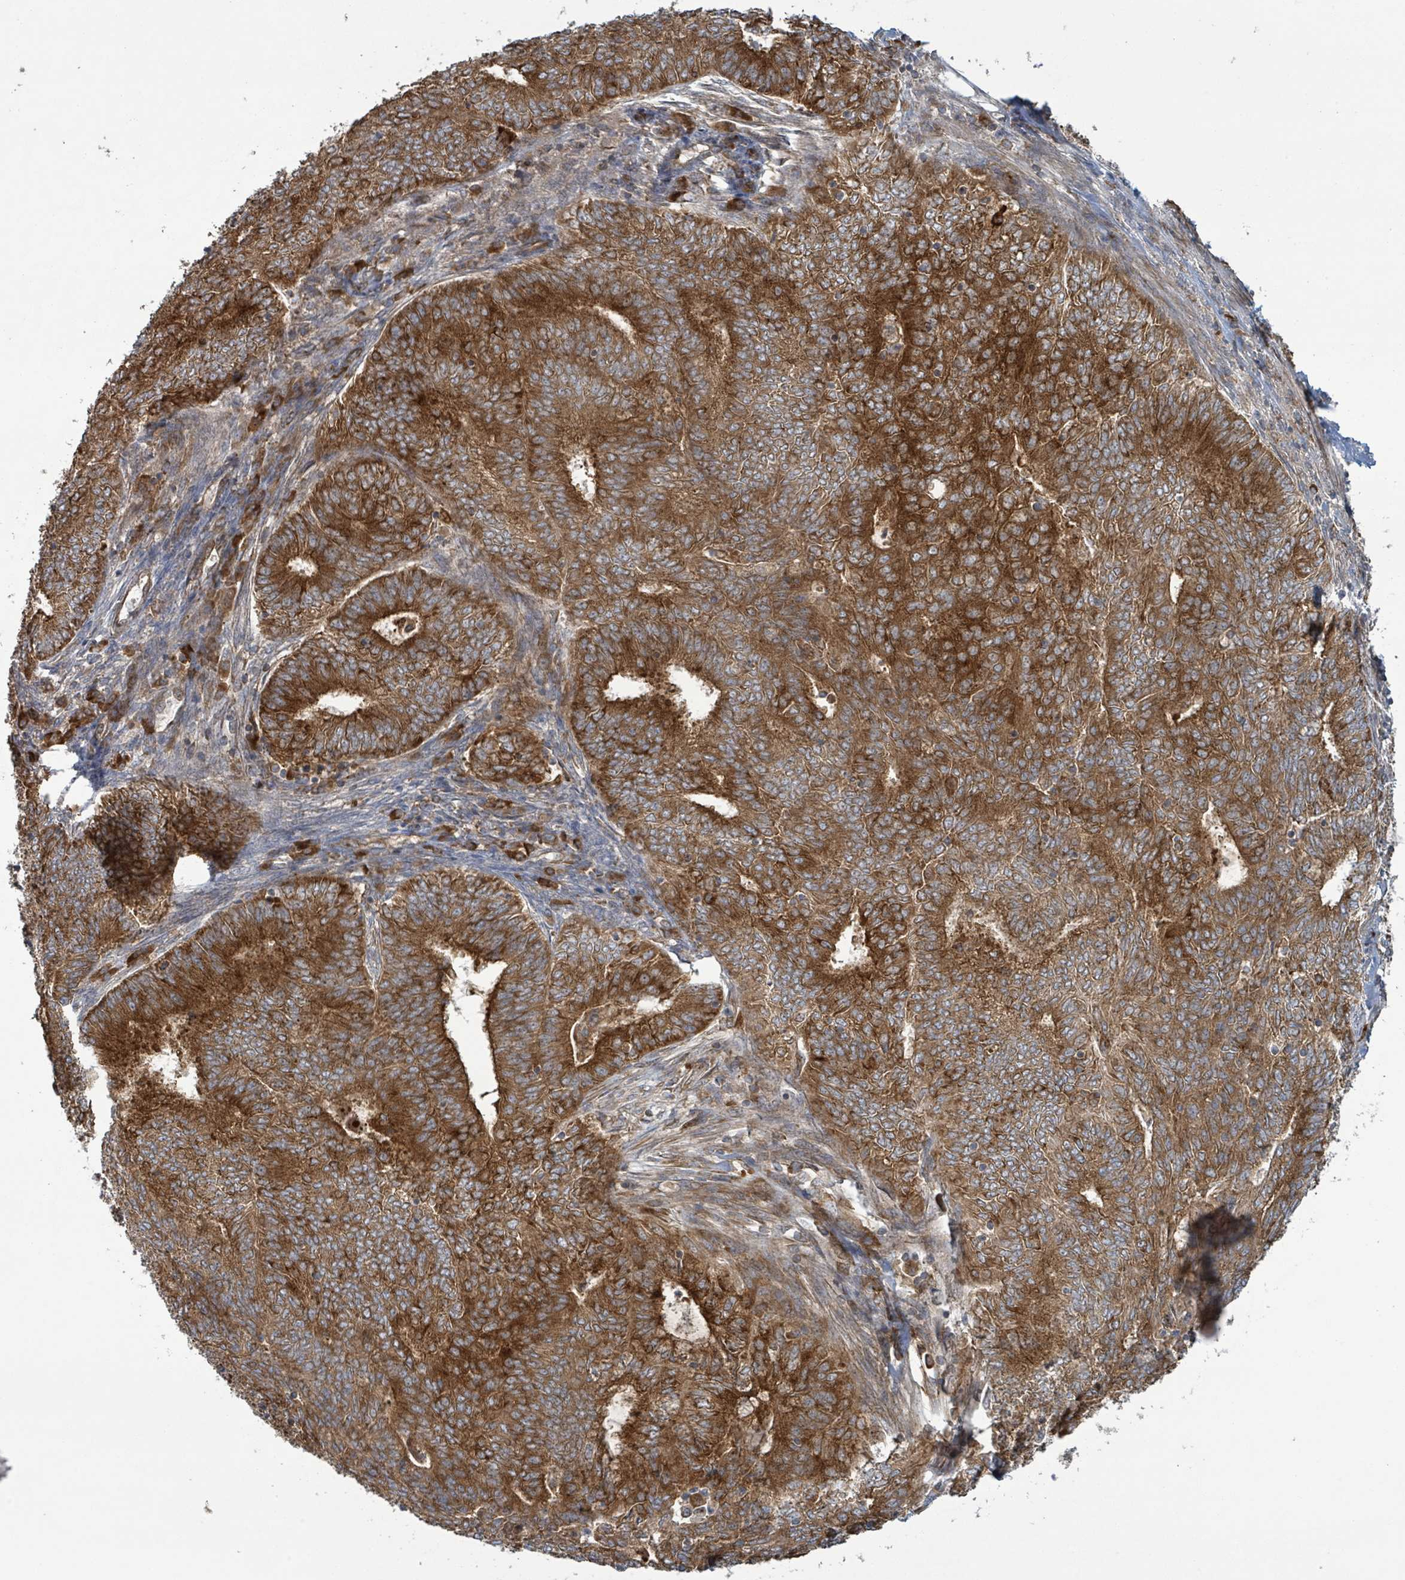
{"staining": {"intensity": "strong", "quantity": ">75%", "location": "cytoplasmic/membranous"}, "tissue": "endometrial cancer", "cell_type": "Tumor cells", "image_type": "cancer", "snomed": [{"axis": "morphology", "description": "Adenocarcinoma, NOS"}, {"axis": "topography", "description": "Endometrium"}], "caption": "Protein positivity by immunohistochemistry (IHC) shows strong cytoplasmic/membranous expression in about >75% of tumor cells in endometrial adenocarcinoma. (IHC, brightfield microscopy, high magnification).", "gene": "OR51E1", "patient": {"sex": "female", "age": 62}}